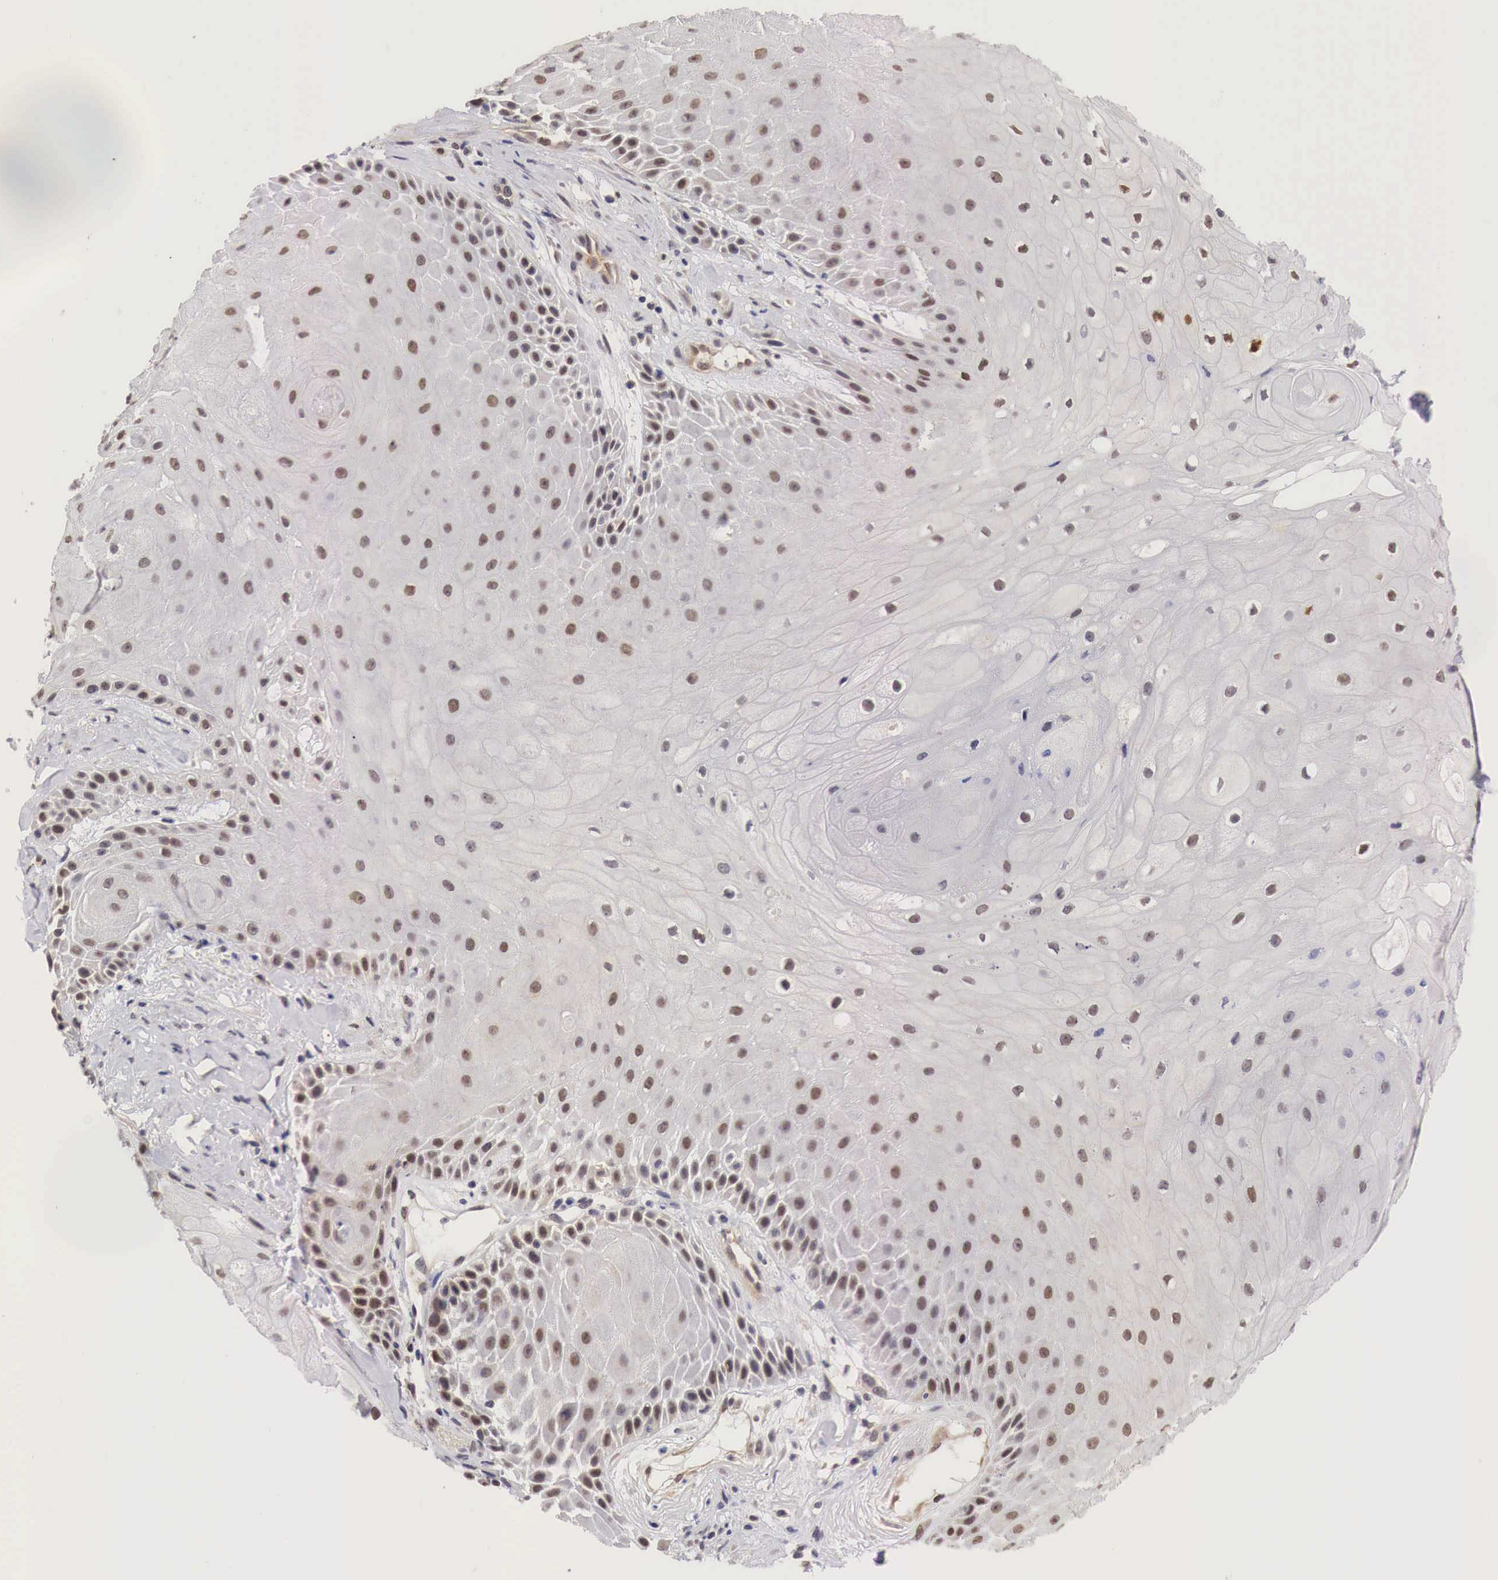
{"staining": {"intensity": "weak", "quantity": "25%-75%", "location": "cytoplasmic/membranous,nuclear"}, "tissue": "skin cancer", "cell_type": "Tumor cells", "image_type": "cancer", "snomed": [{"axis": "morphology", "description": "Squamous cell carcinoma, NOS"}, {"axis": "topography", "description": "Skin"}], "caption": "A brown stain shows weak cytoplasmic/membranous and nuclear staining of a protein in skin cancer tumor cells.", "gene": "PABIR2", "patient": {"sex": "male", "age": 57}}